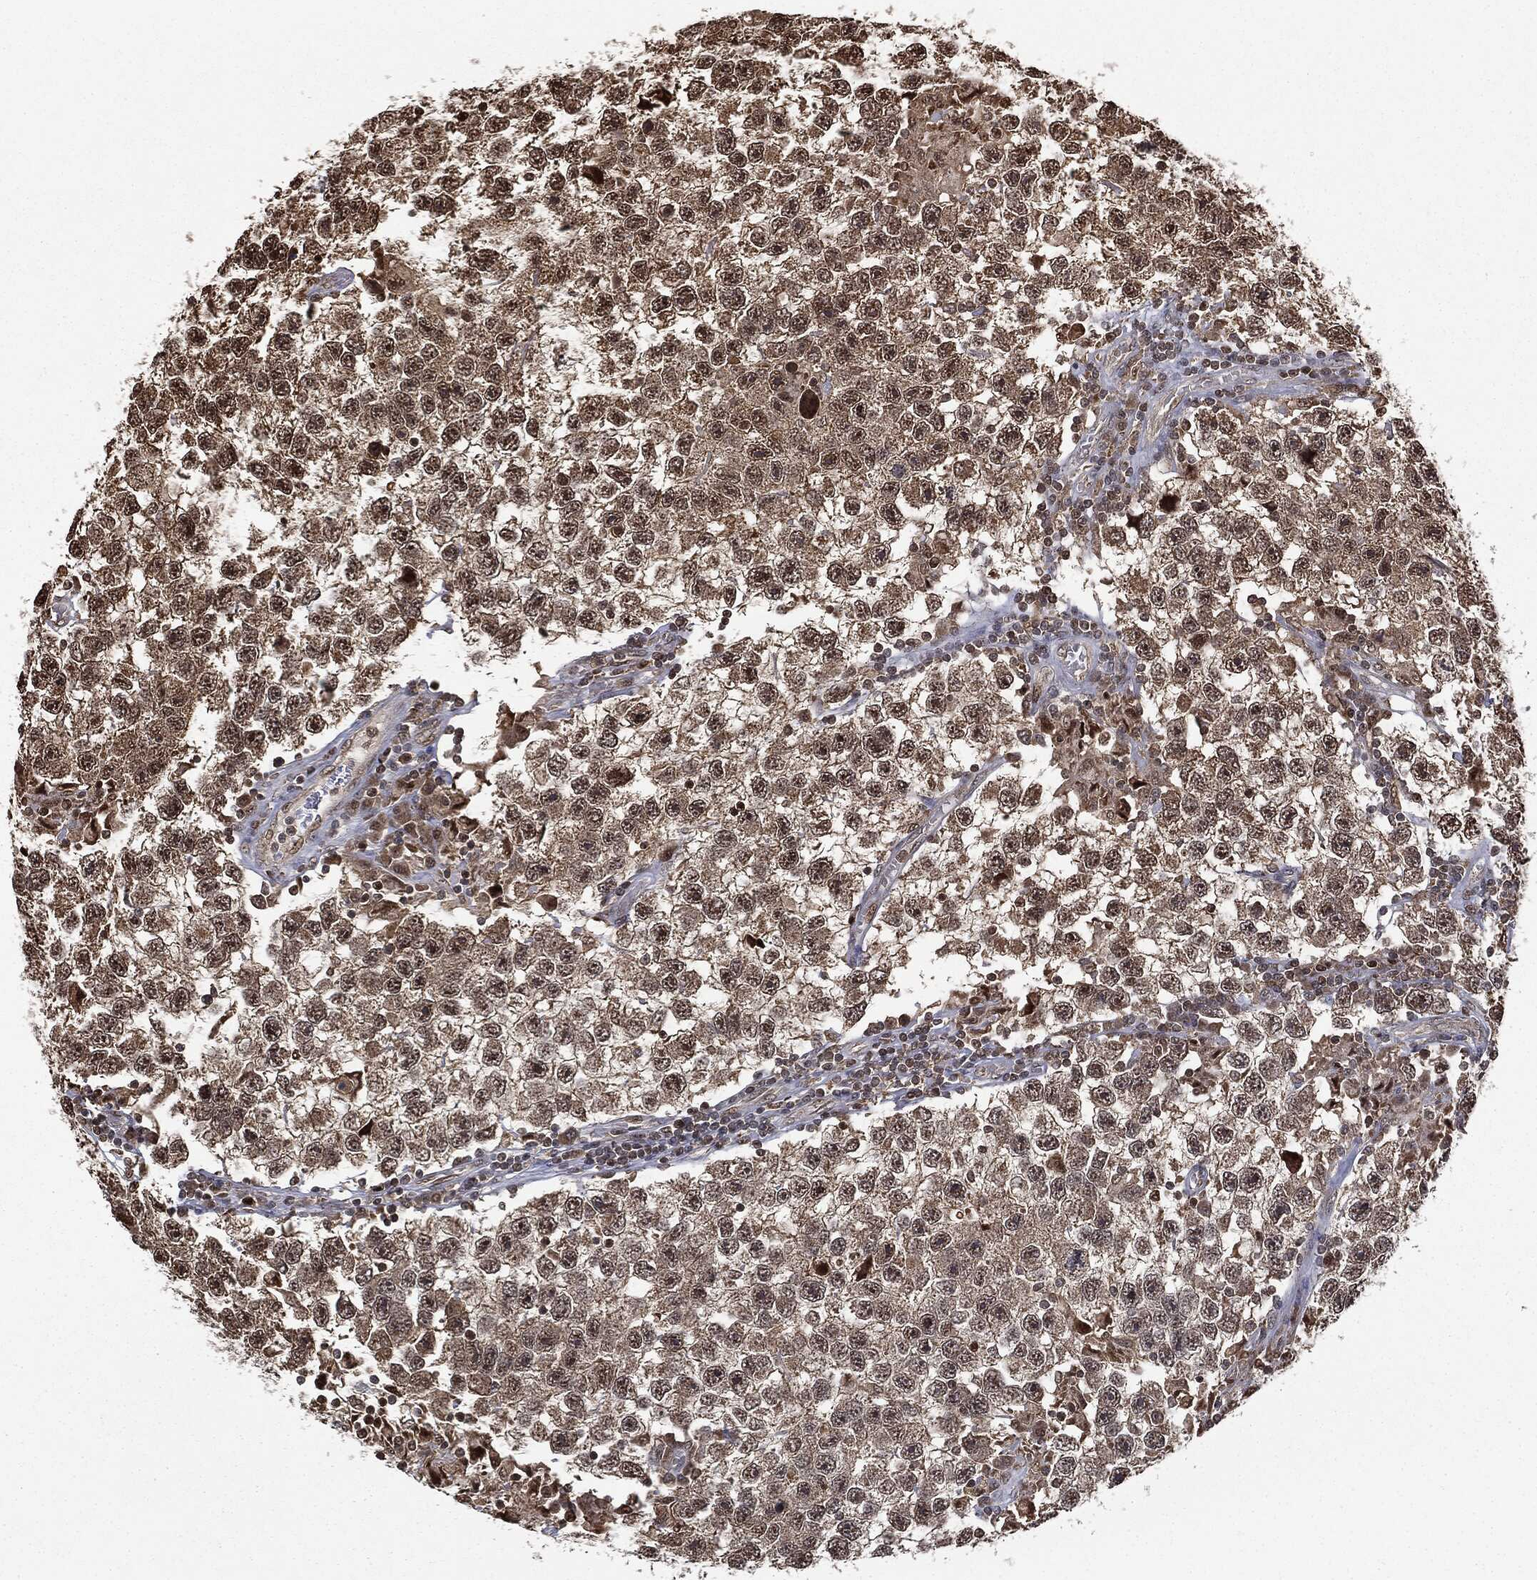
{"staining": {"intensity": "moderate", "quantity": ">75%", "location": "nuclear"}, "tissue": "testis cancer", "cell_type": "Tumor cells", "image_type": "cancer", "snomed": [{"axis": "morphology", "description": "Seminoma, NOS"}, {"axis": "topography", "description": "Testis"}], "caption": "A photomicrograph of human testis cancer stained for a protein reveals moderate nuclear brown staining in tumor cells.", "gene": "ZNHIT6", "patient": {"sex": "male", "age": 26}}